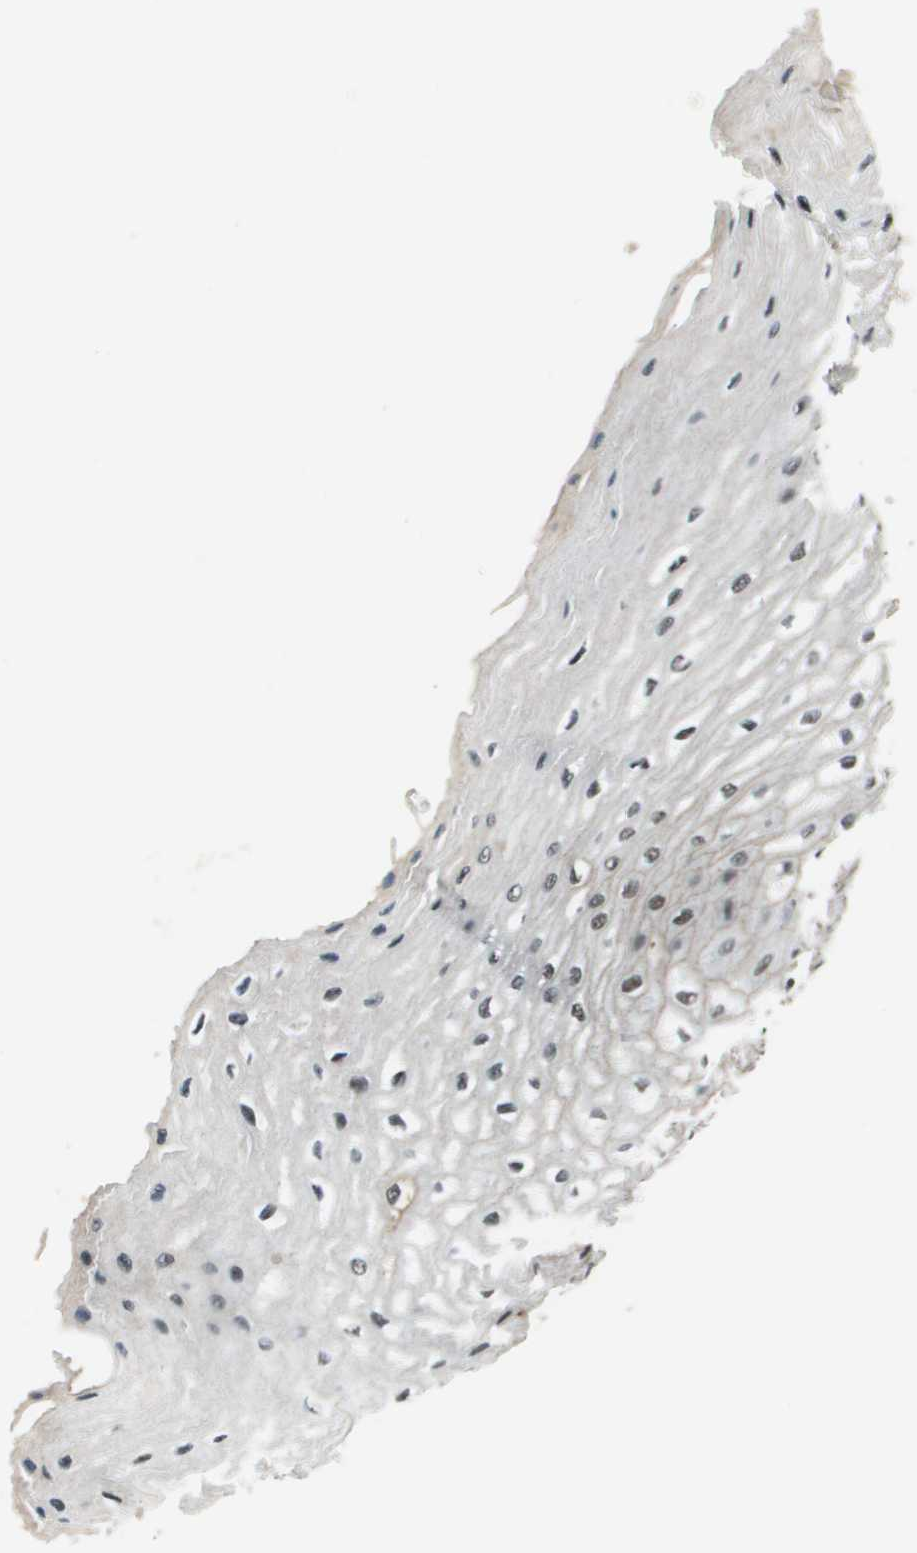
{"staining": {"intensity": "strong", "quantity": ">75%", "location": "nuclear"}, "tissue": "esophagus", "cell_type": "Squamous epithelial cells", "image_type": "normal", "snomed": [{"axis": "morphology", "description": "Normal tissue, NOS"}, {"axis": "topography", "description": "Esophagus"}], "caption": "Protein expression analysis of normal esophagus displays strong nuclear staining in about >75% of squamous epithelial cells.", "gene": "THRAP3", "patient": {"sex": "male", "age": 54}}